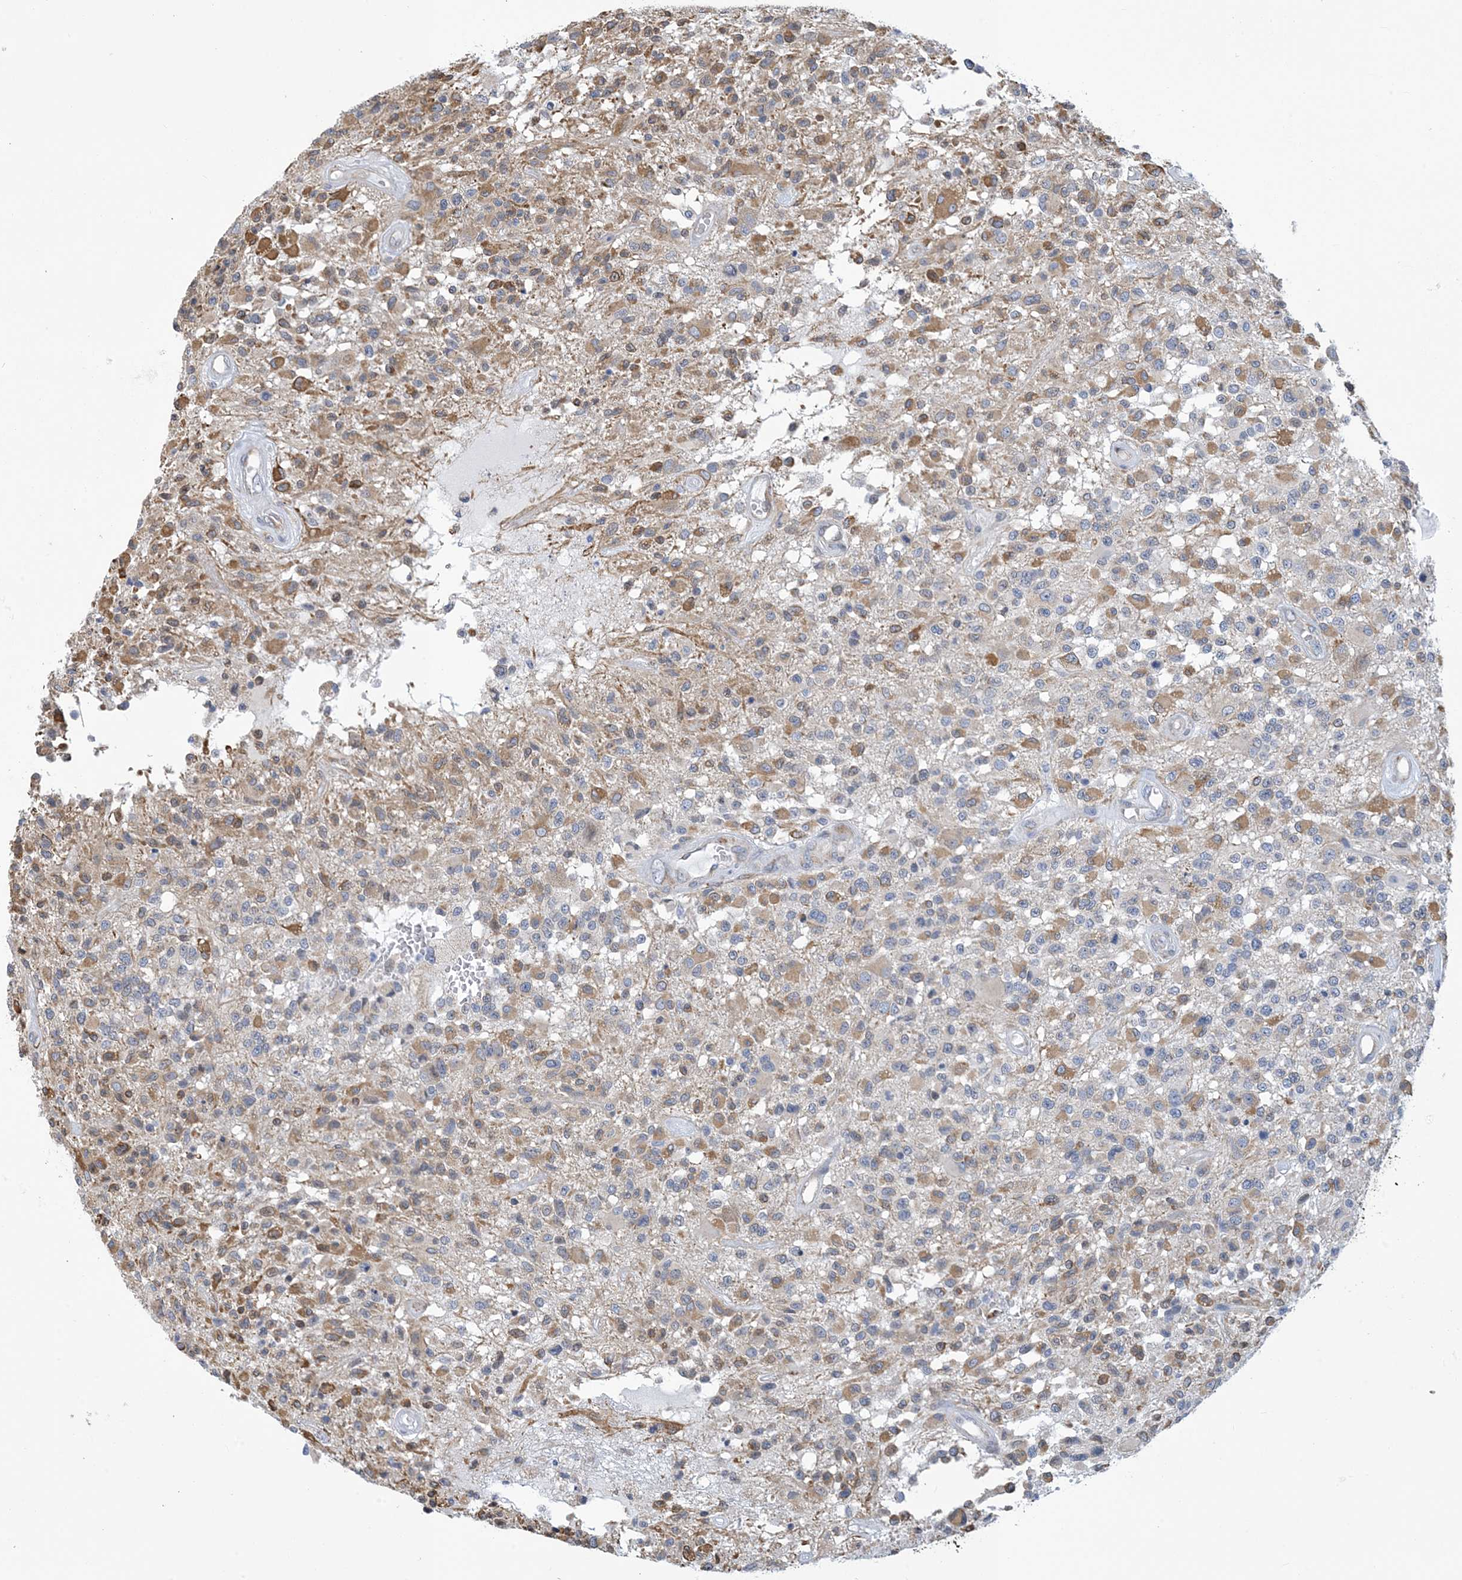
{"staining": {"intensity": "moderate", "quantity": "25%-75%", "location": "cytoplasmic/membranous"}, "tissue": "glioma", "cell_type": "Tumor cells", "image_type": "cancer", "snomed": [{"axis": "morphology", "description": "Glioma, malignant, High grade"}, {"axis": "morphology", "description": "Glioblastoma, NOS"}, {"axis": "topography", "description": "Brain"}], "caption": "DAB (3,3'-diaminobenzidine) immunohistochemical staining of high-grade glioma (malignant) exhibits moderate cytoplasmic/membranous protein expression in about 25%-75% of tumor cells.", "gene": "CCDC14", "patient": {"sex": "male", "age": 60}}